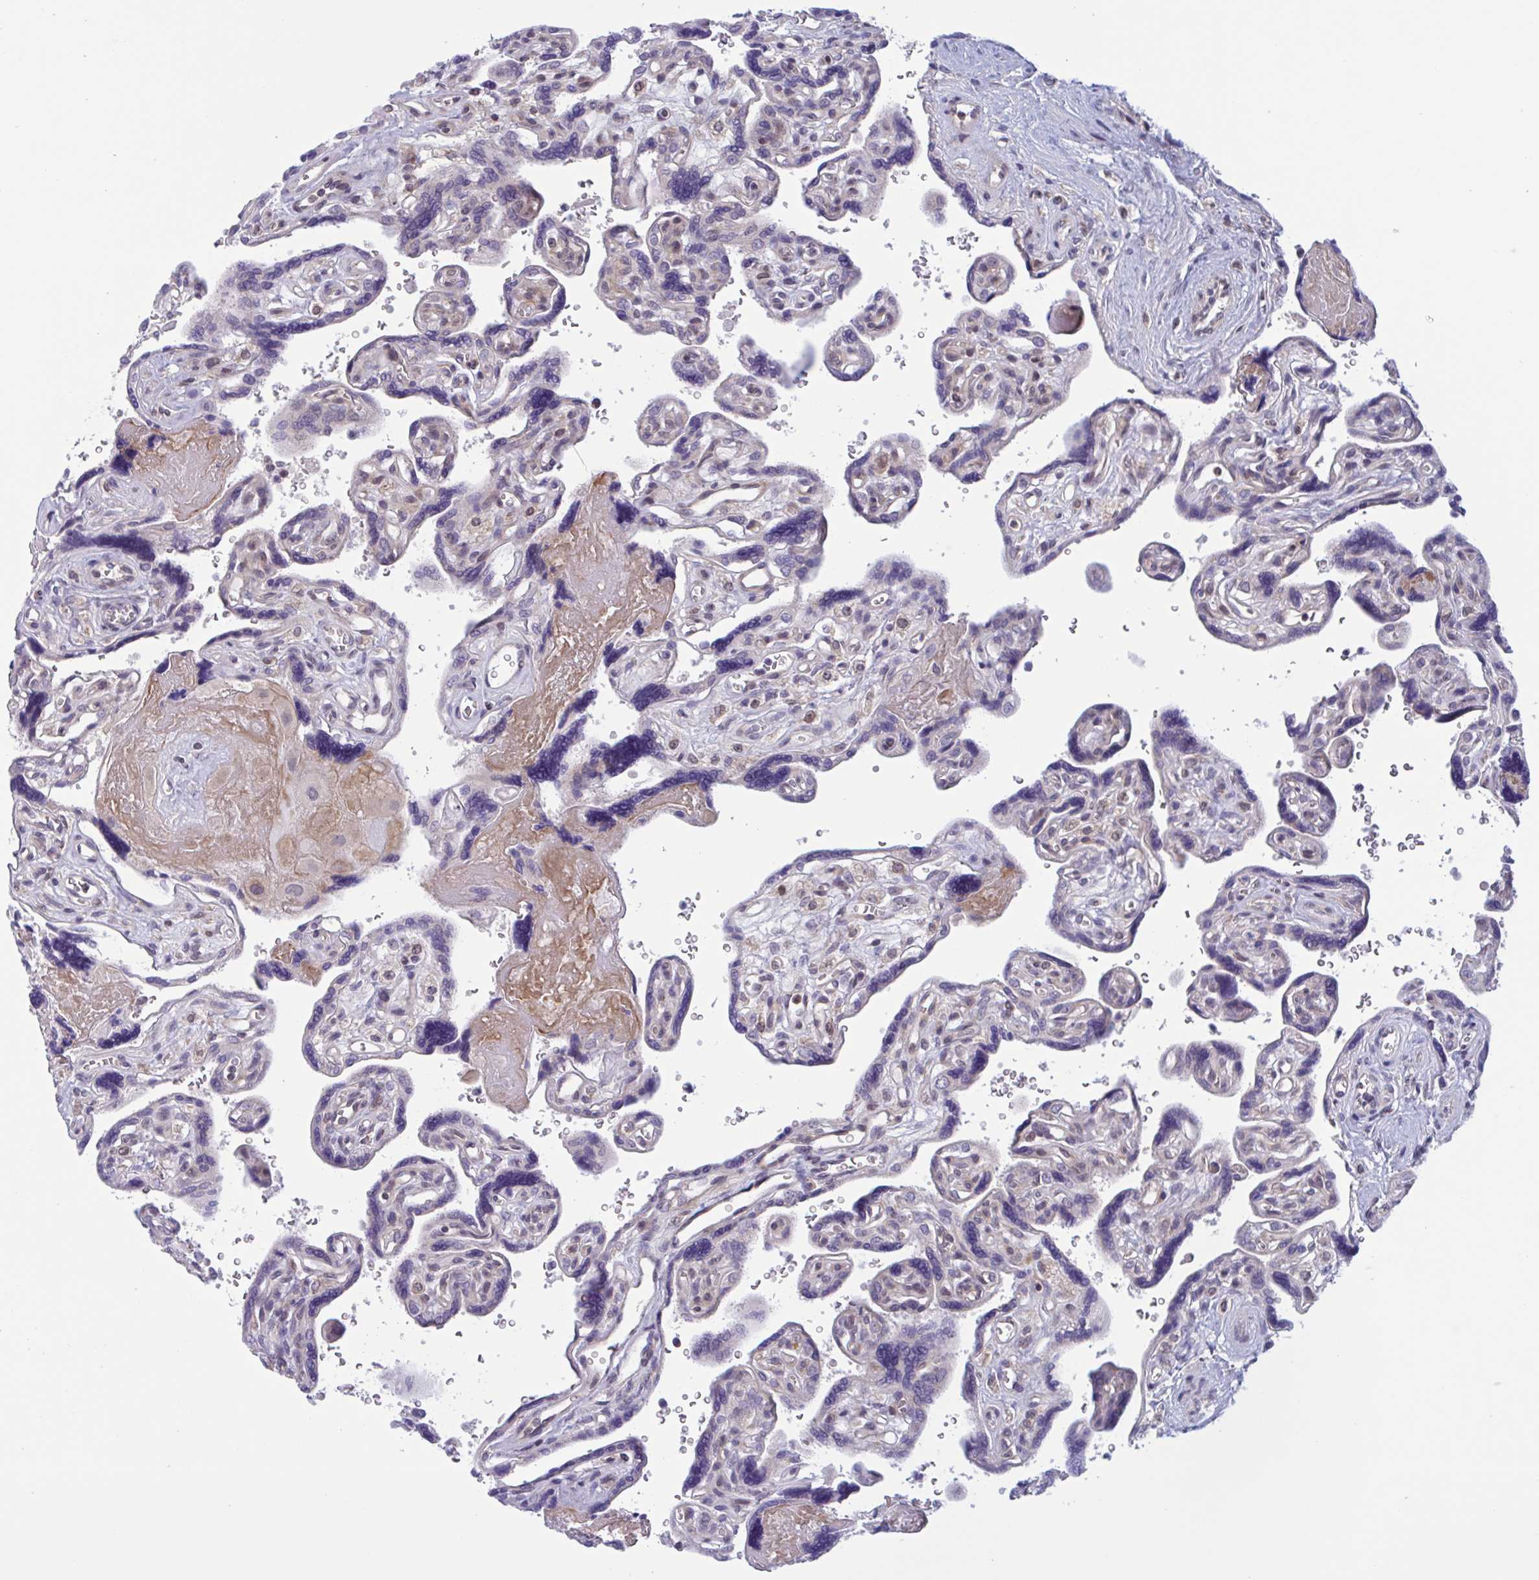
{"staining": {"intensity": "weak", "quantity": ">75%", "location": "cytoplasmic/membranous"}, "tissue": "placenta", "cell_type": "Decidual cells", "image_type": "normal", "snomed": [{"axis": "morphology", "description": "Normal tissue, NOS"}, {"axis": "topography", "description": "Placenta"}], "caption": "Immunohistochemistry (IHC) histopathology image of unremarkable placenta: placenta stained using immunohistochemistry (IHC) demonstrates low levels of weak protein expression localized specifically in the cytoplasmic/membranous of decidual cells, appearing as a cytoplasmic/membranous brown color.", "gene": "SNX11", "patient": {"sex": "female", "age": 39}}